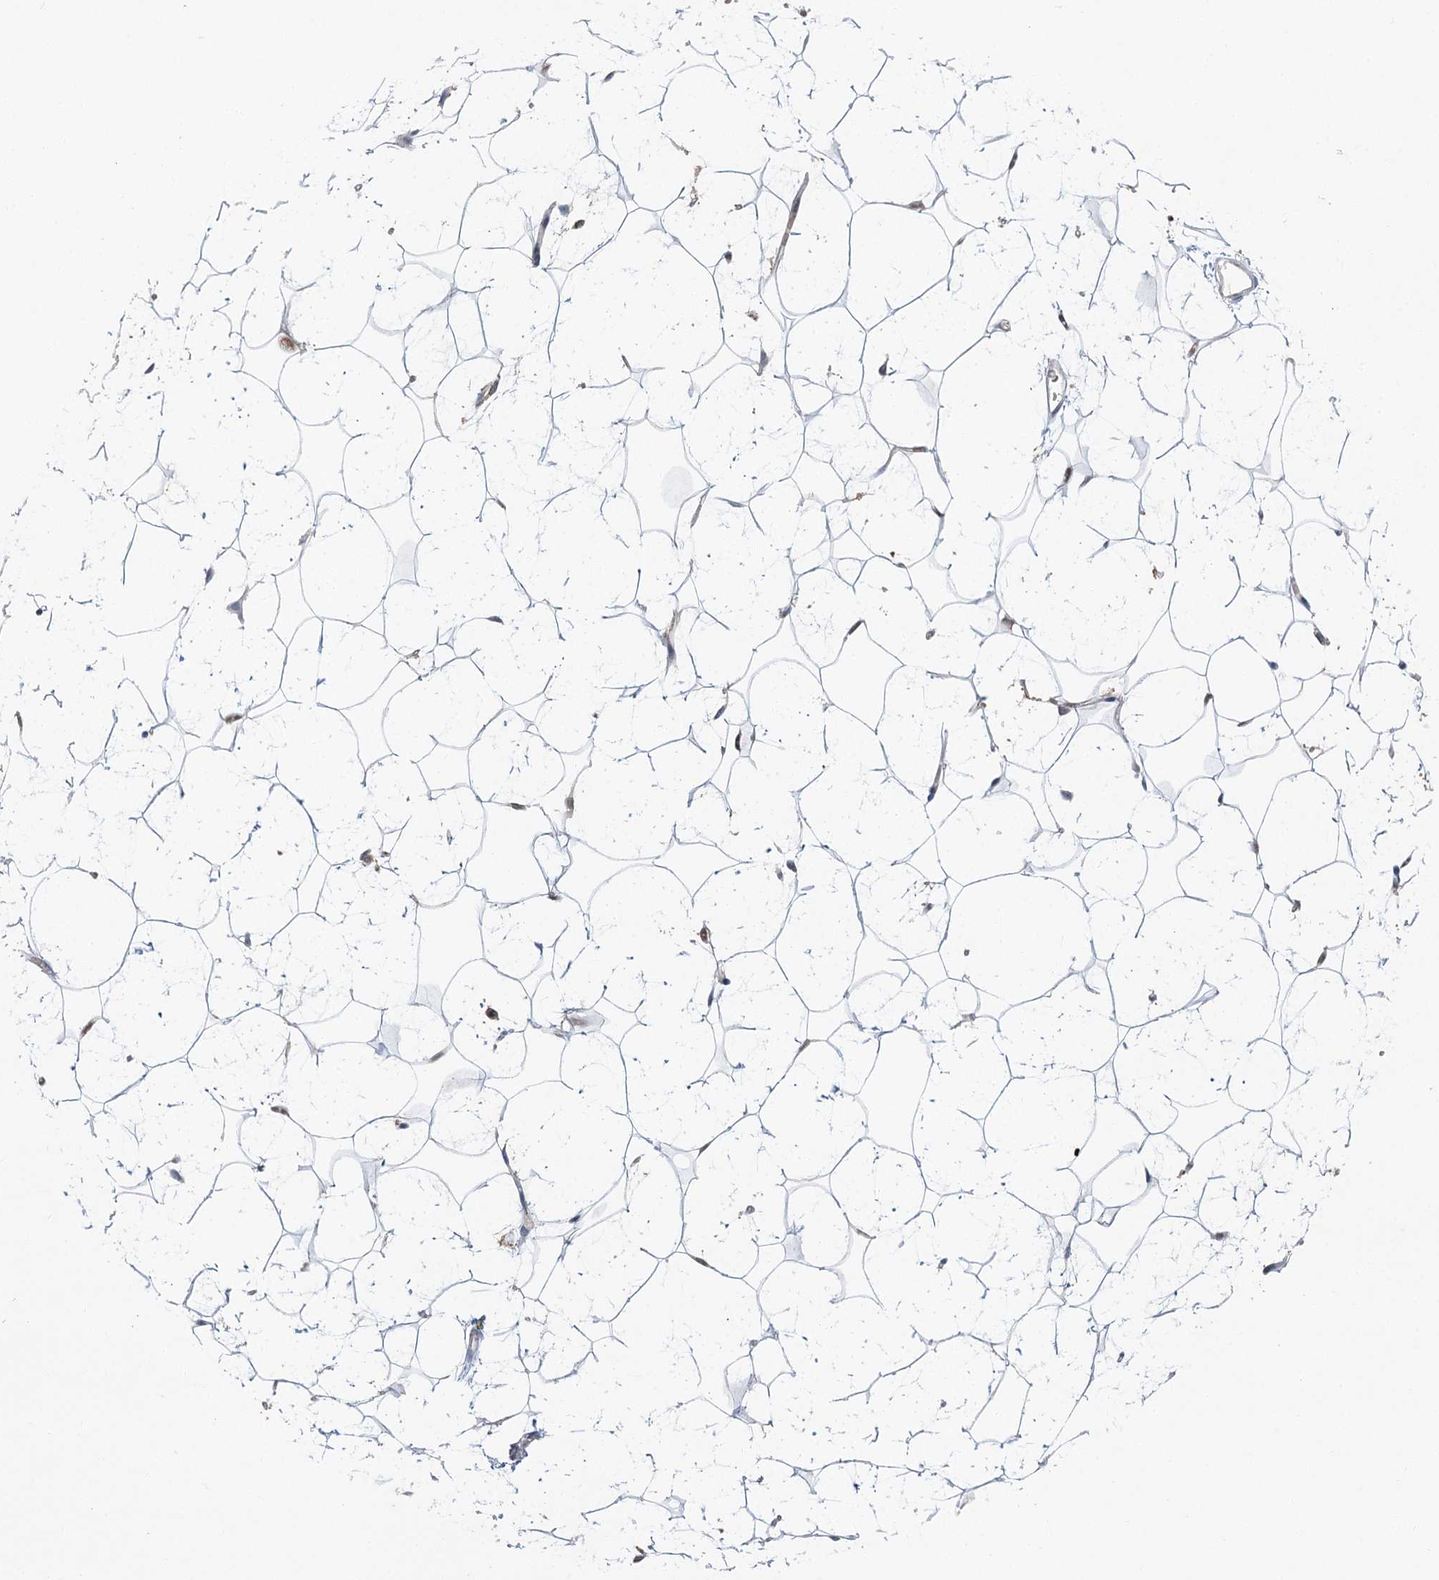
{"staining": {"intensity": "weak", "quantity": "25%-75%", "location": "cytoplasmic/membranous"}, "tissue": "adipose tissue", "cell_type": "Adipocytes", "image_type": "normal", "snomed": [{"axis": "morphology", "description": "Normal tissue, NOS"}, {"axis": "topography", "description": "Breast"}], "caption": "This photomicrograph shows benign adipose tissue stained with IHC to label a protein in brown. The cytoplasmic/membranous of adipocytes show weak positivity for the protein. Nuclei are counter-stained blue.", "gene": "ADK", "patient": {"sex": "female", "age": 26}}